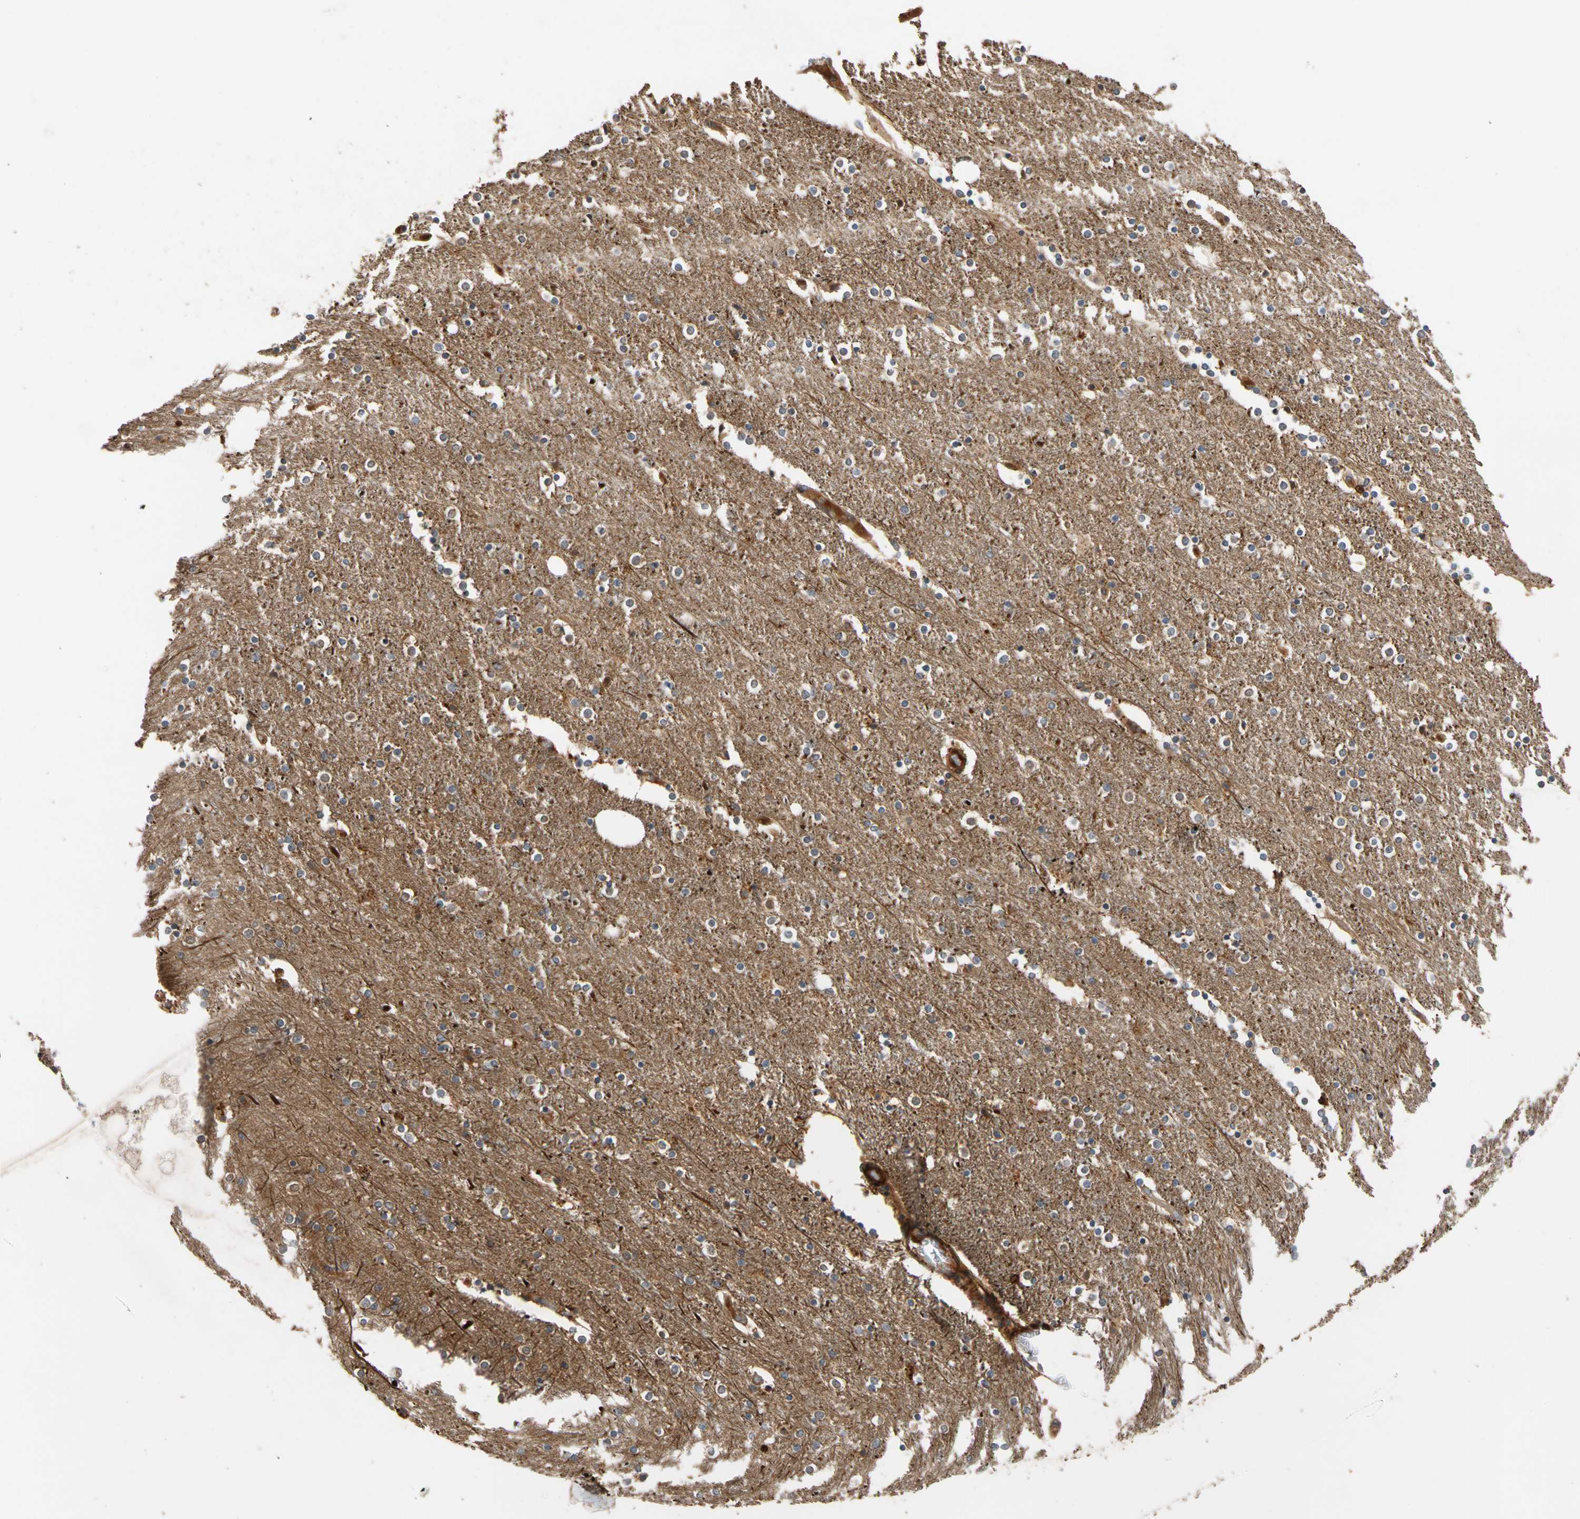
{"staining": {"intensity": "moderate", "quantity": "<25%", "location": "cytoplasmic/membranous"}, "tissue": "caudate", "cell_type": "Glial cells", "image_type": "normal", "snomed": [{"axis": "morphology", "description": "Normal tissue, NOS"}, {"axis": "topography", "description": "Lateral ventricle wall"}], "caption": "Caudate was stained to show a protein in brown. There is low levels of moderate cytoplasmic/membranous positivity in approximately <25% of glial cells.", "gene": "FGD6", "patient": {"sex": "female", "age": 54}}